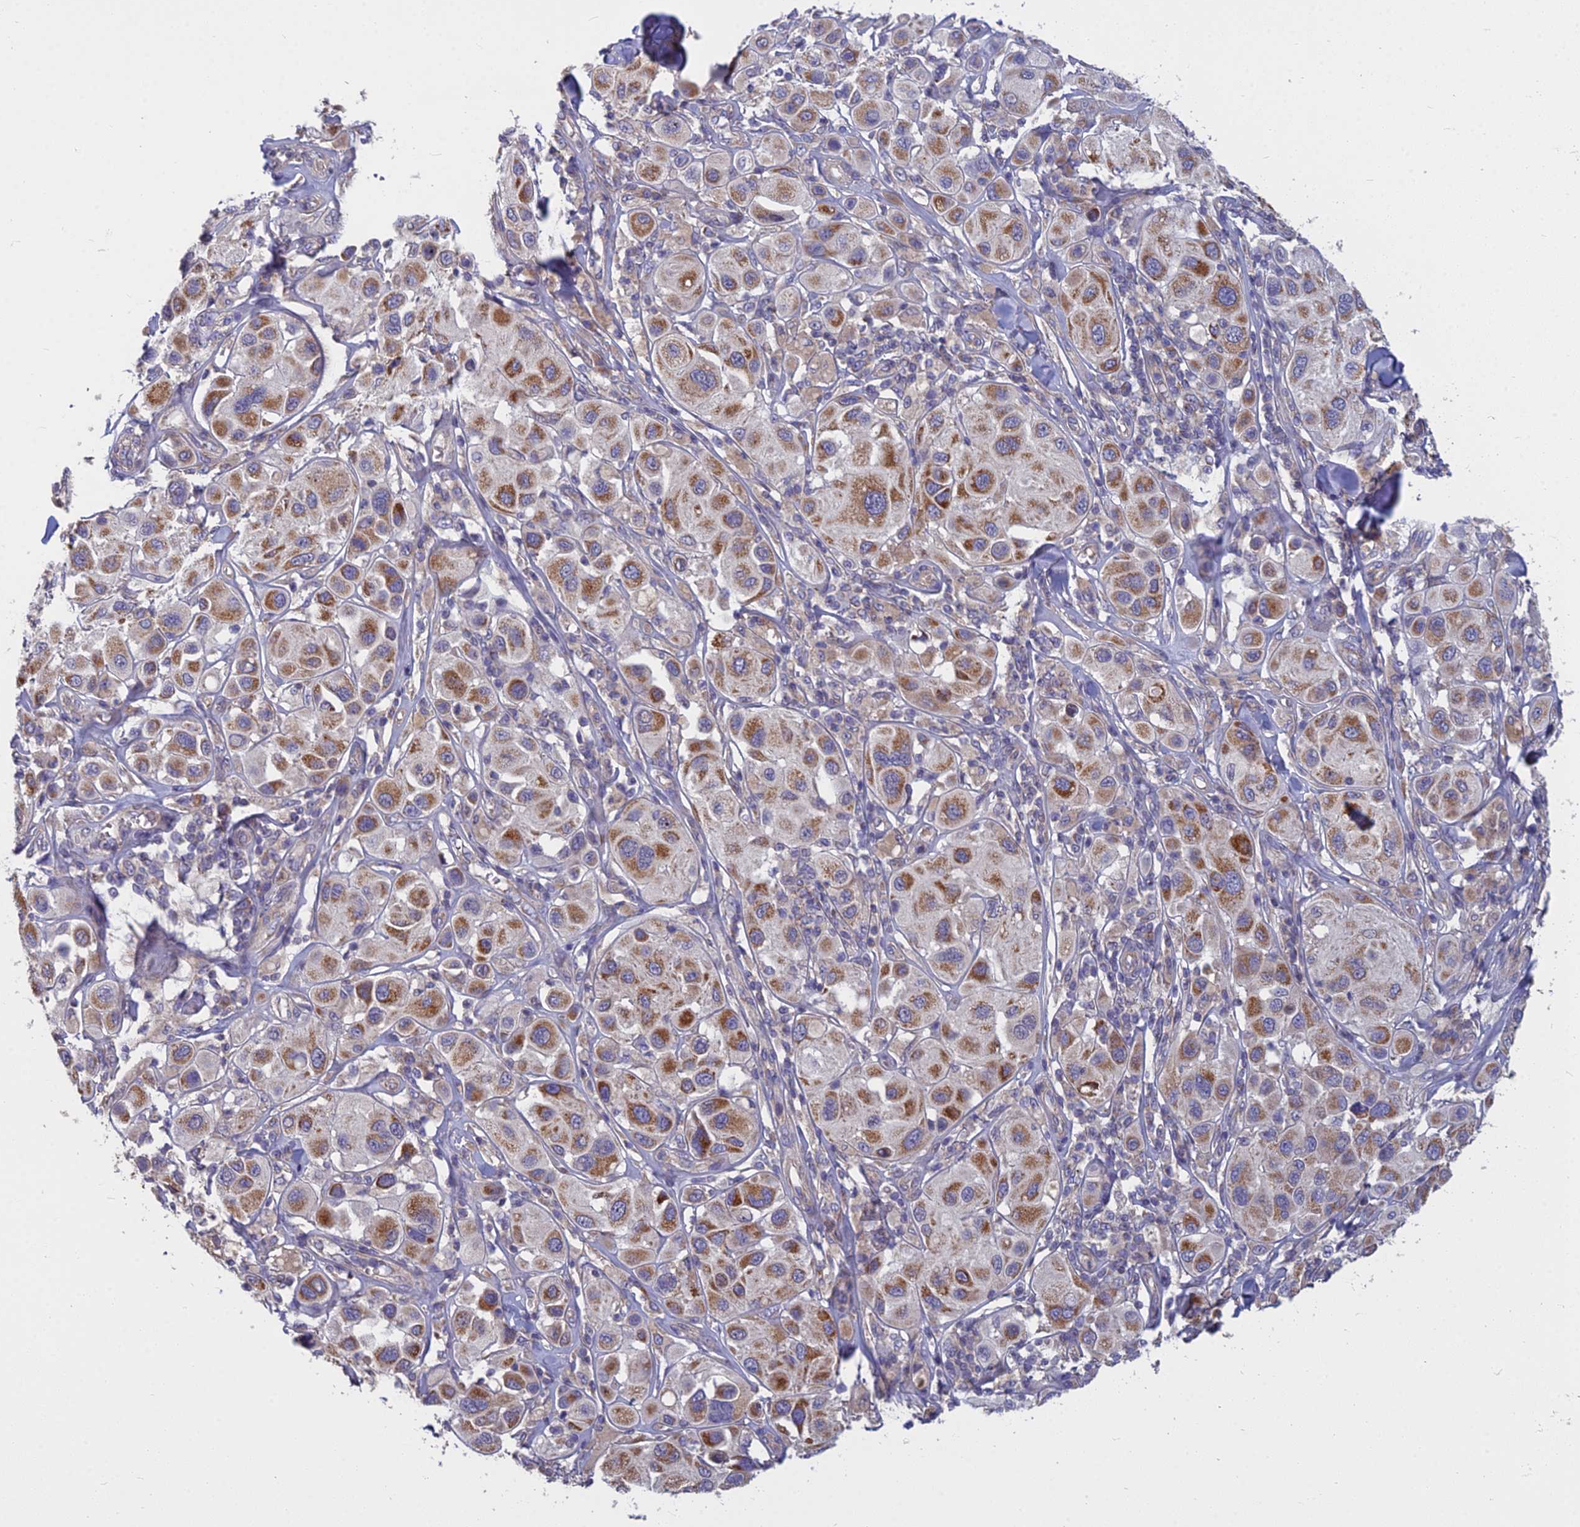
{"staining": {"intensity": "moderate", "quantity": ">75%", "location": "cytoplasmic/membranous"}, "tissue": "melanoma", "cell_type": "Tumor cells", "image_type": "cancer", "snomed": [{"axis": "morphology", "description": "Malignant melanoma, Metastatic site"}, {"axis": "topography", "description": "Skin"}], "caption": "Tumor cells demonstrate moderate cytoplasmic/membranous expression in approximately >75% of cells in malignant melanoma (metastatic site).", "gene": "COX20", "patient": {"sex": "male", "age": 41}}